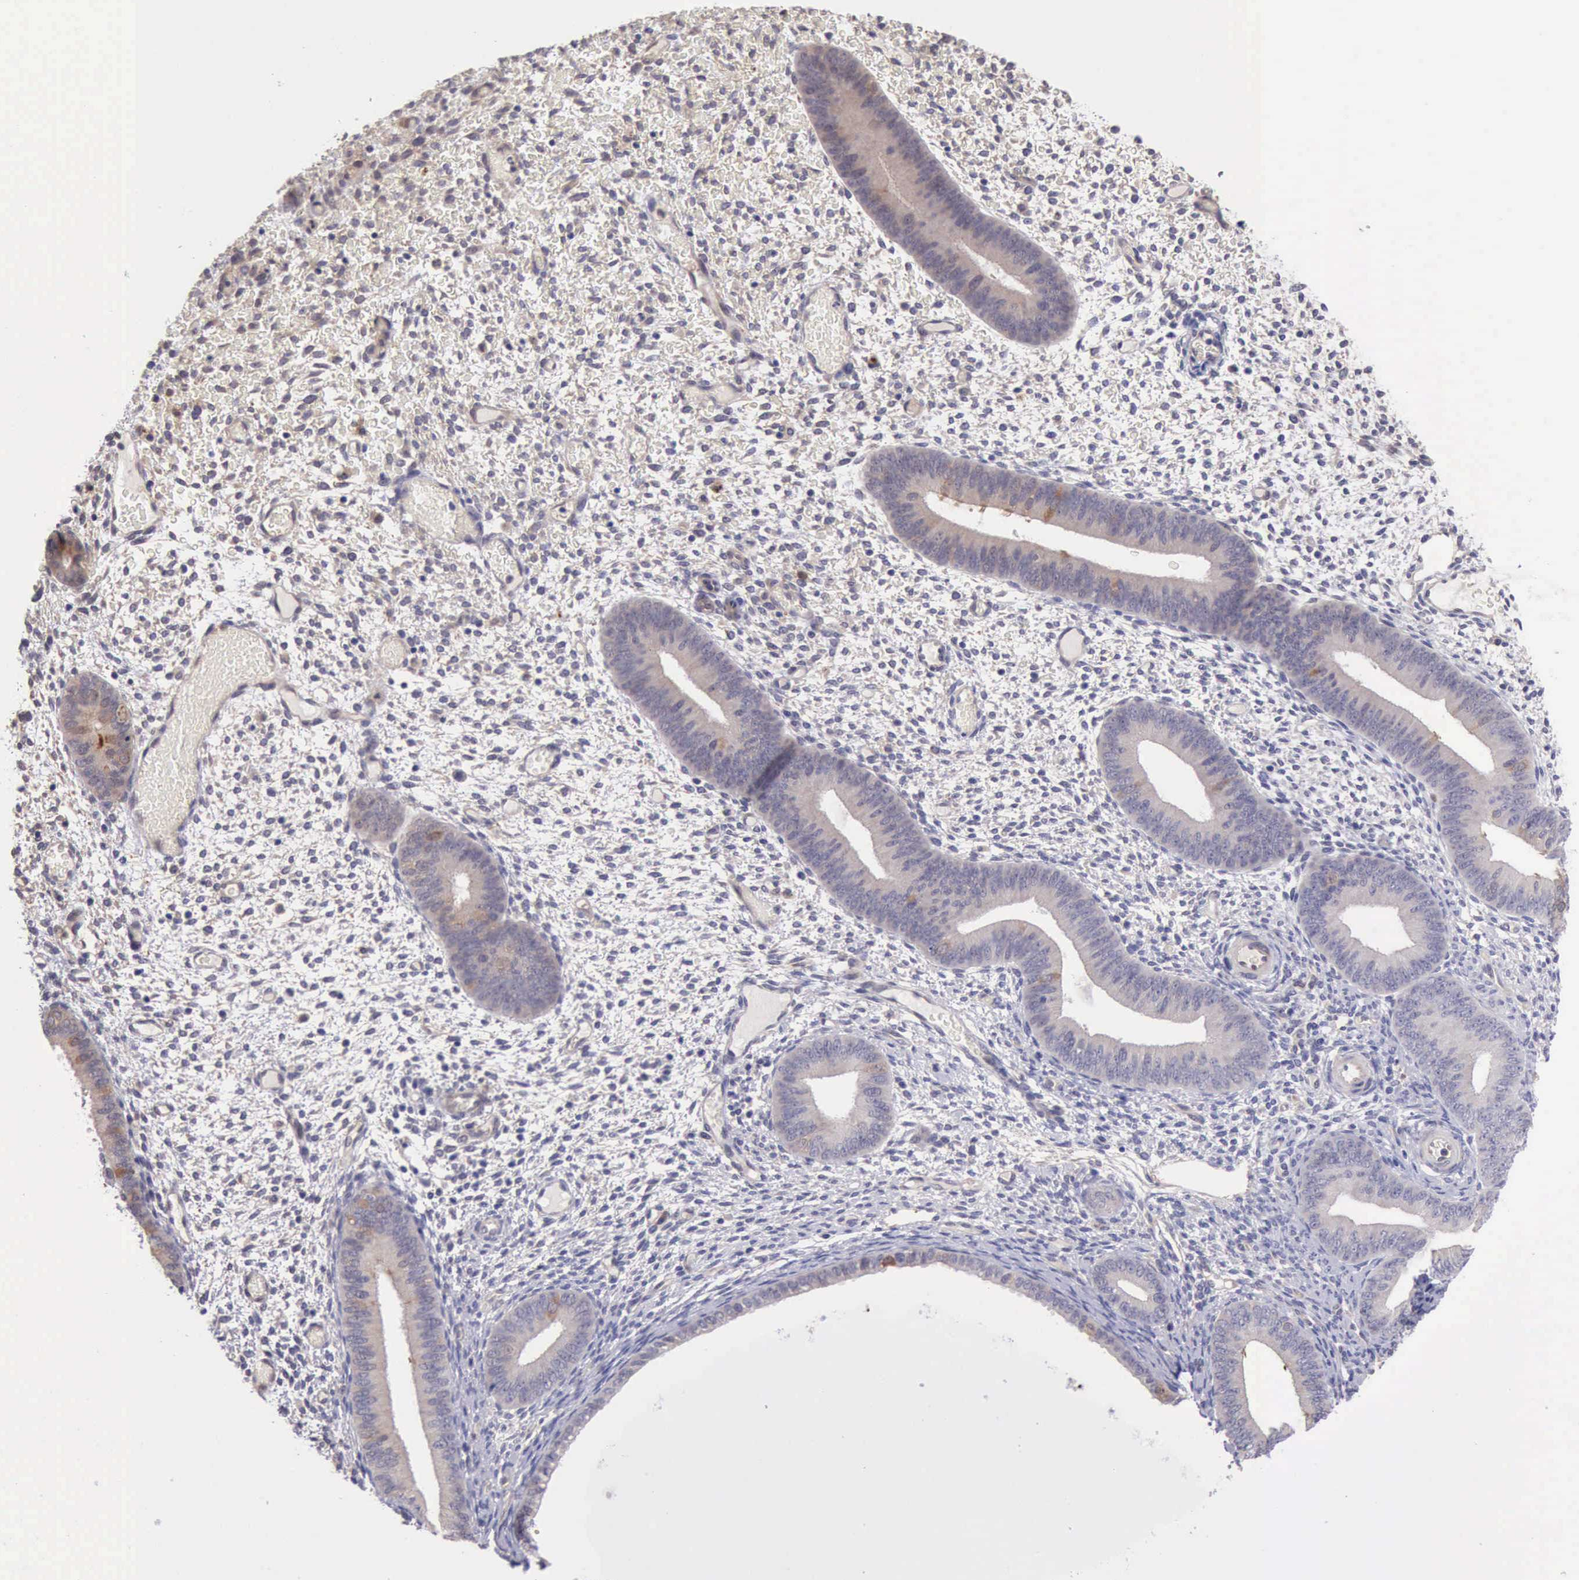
{"staining": {"intensity": "negative", "quantity": "none", "location": "none"}, "tissue": "endometrium", "cell_type": "Cells in endometrial stroma", "image_type": "normal", "snomed": [{"axis": "morphology", "description": "Normal tissue, NOS"}, {"axis": "topography", "description": "Endometrium"}], "caption": "Immunohistochemical staining of normal human endometrium exhibits no significant staining in cells in endometrial stroma.", "gene": "DNAJB7", "patient": {"sex": "female", "age": 42}}